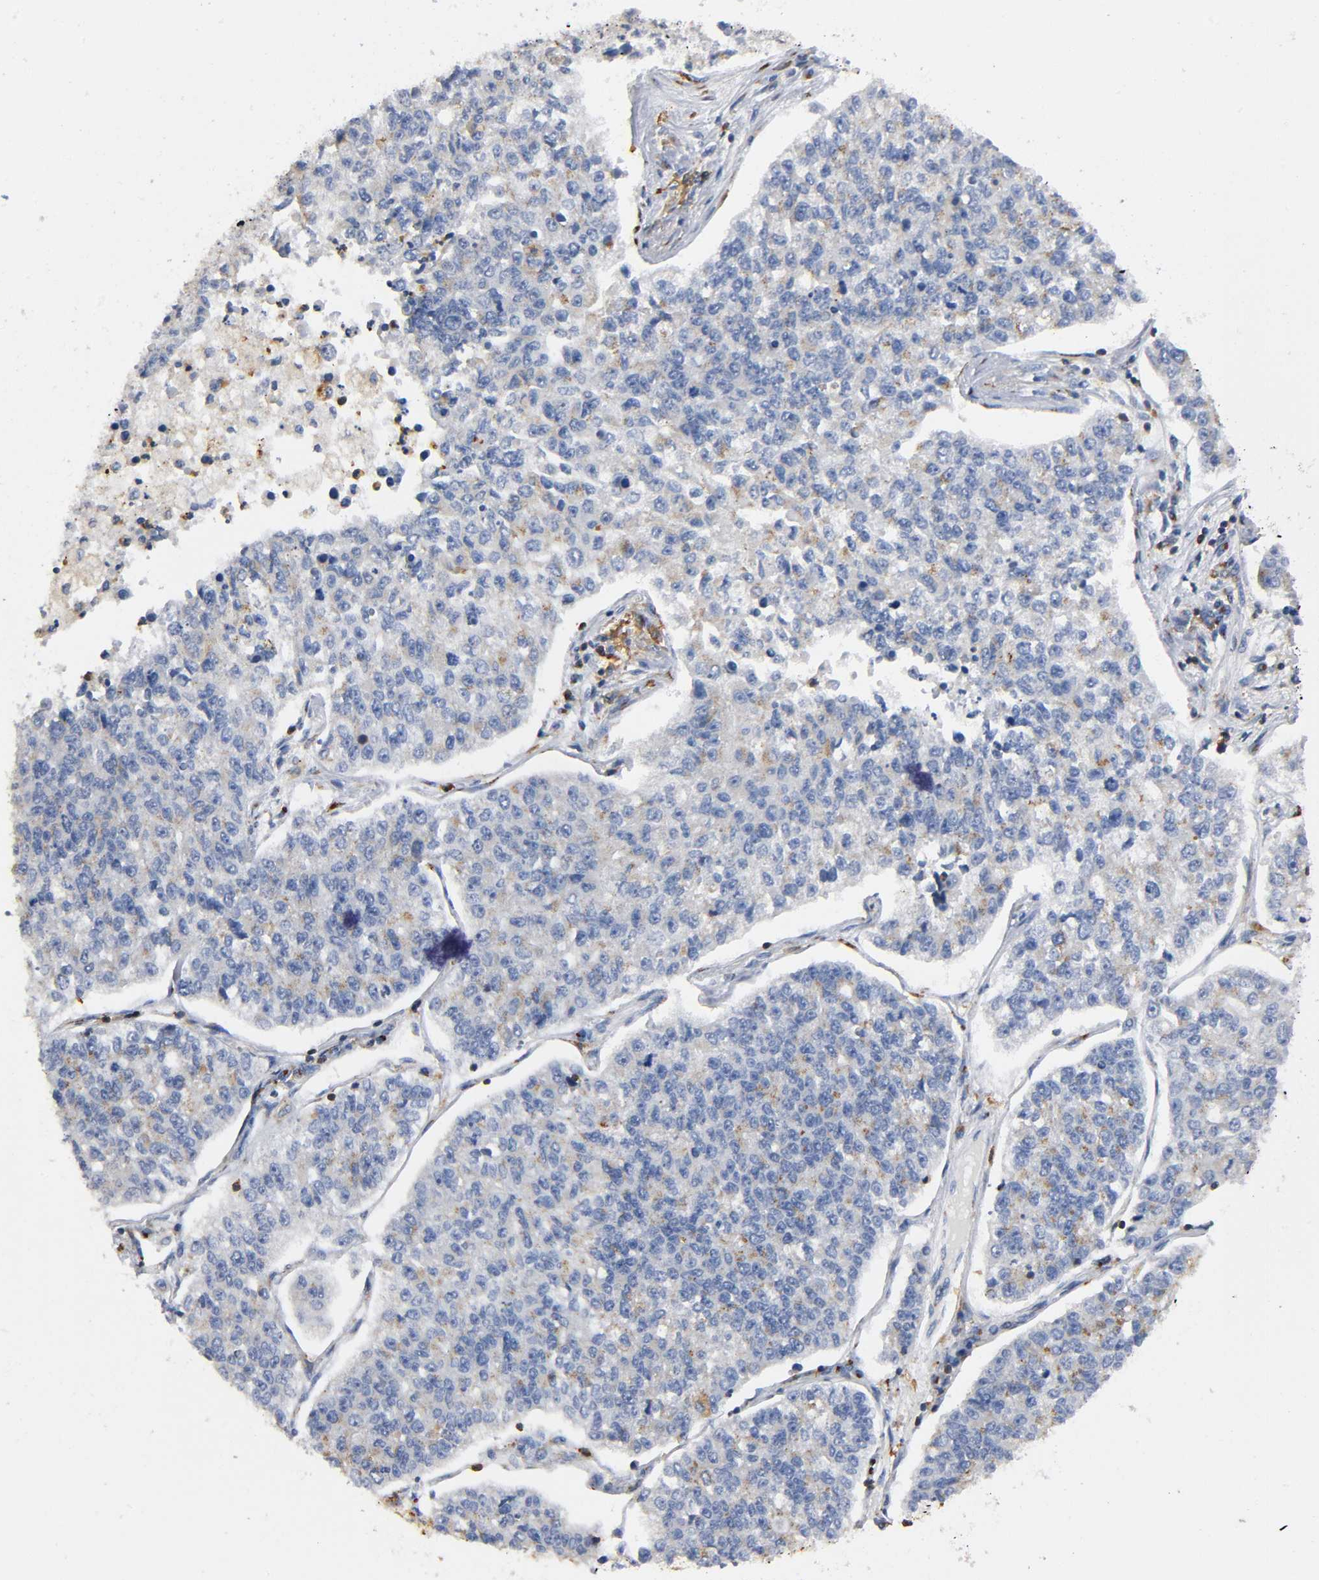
{"staining": {"intensity": "weak", "quantity": "25%-75%", "location": "cytoplasmic/membranous"}, "tissue": "lung cancer", "cell_type": "Tumor cells", "image_type": "cancer", "snomed": [{"axis": "morphology", "description": "Adenocarcinoma, NOS"}, {"axis": "topography", "description": "Lung"}], "caption": "An immunohistochemistry (IHC) micrograph of neoplastic tissue is shown. Protein staining in brown labels weak cytoplasmic/membranous positivity in lung cancer (adenocarcinoma) within tumor cells. Using DAB (brown) and hematoxylin (blue) stains, captured at high magnification using brightfield microscopy.", "gene": "CAPN10", "patient": {"sex": "male", "age": 49}}